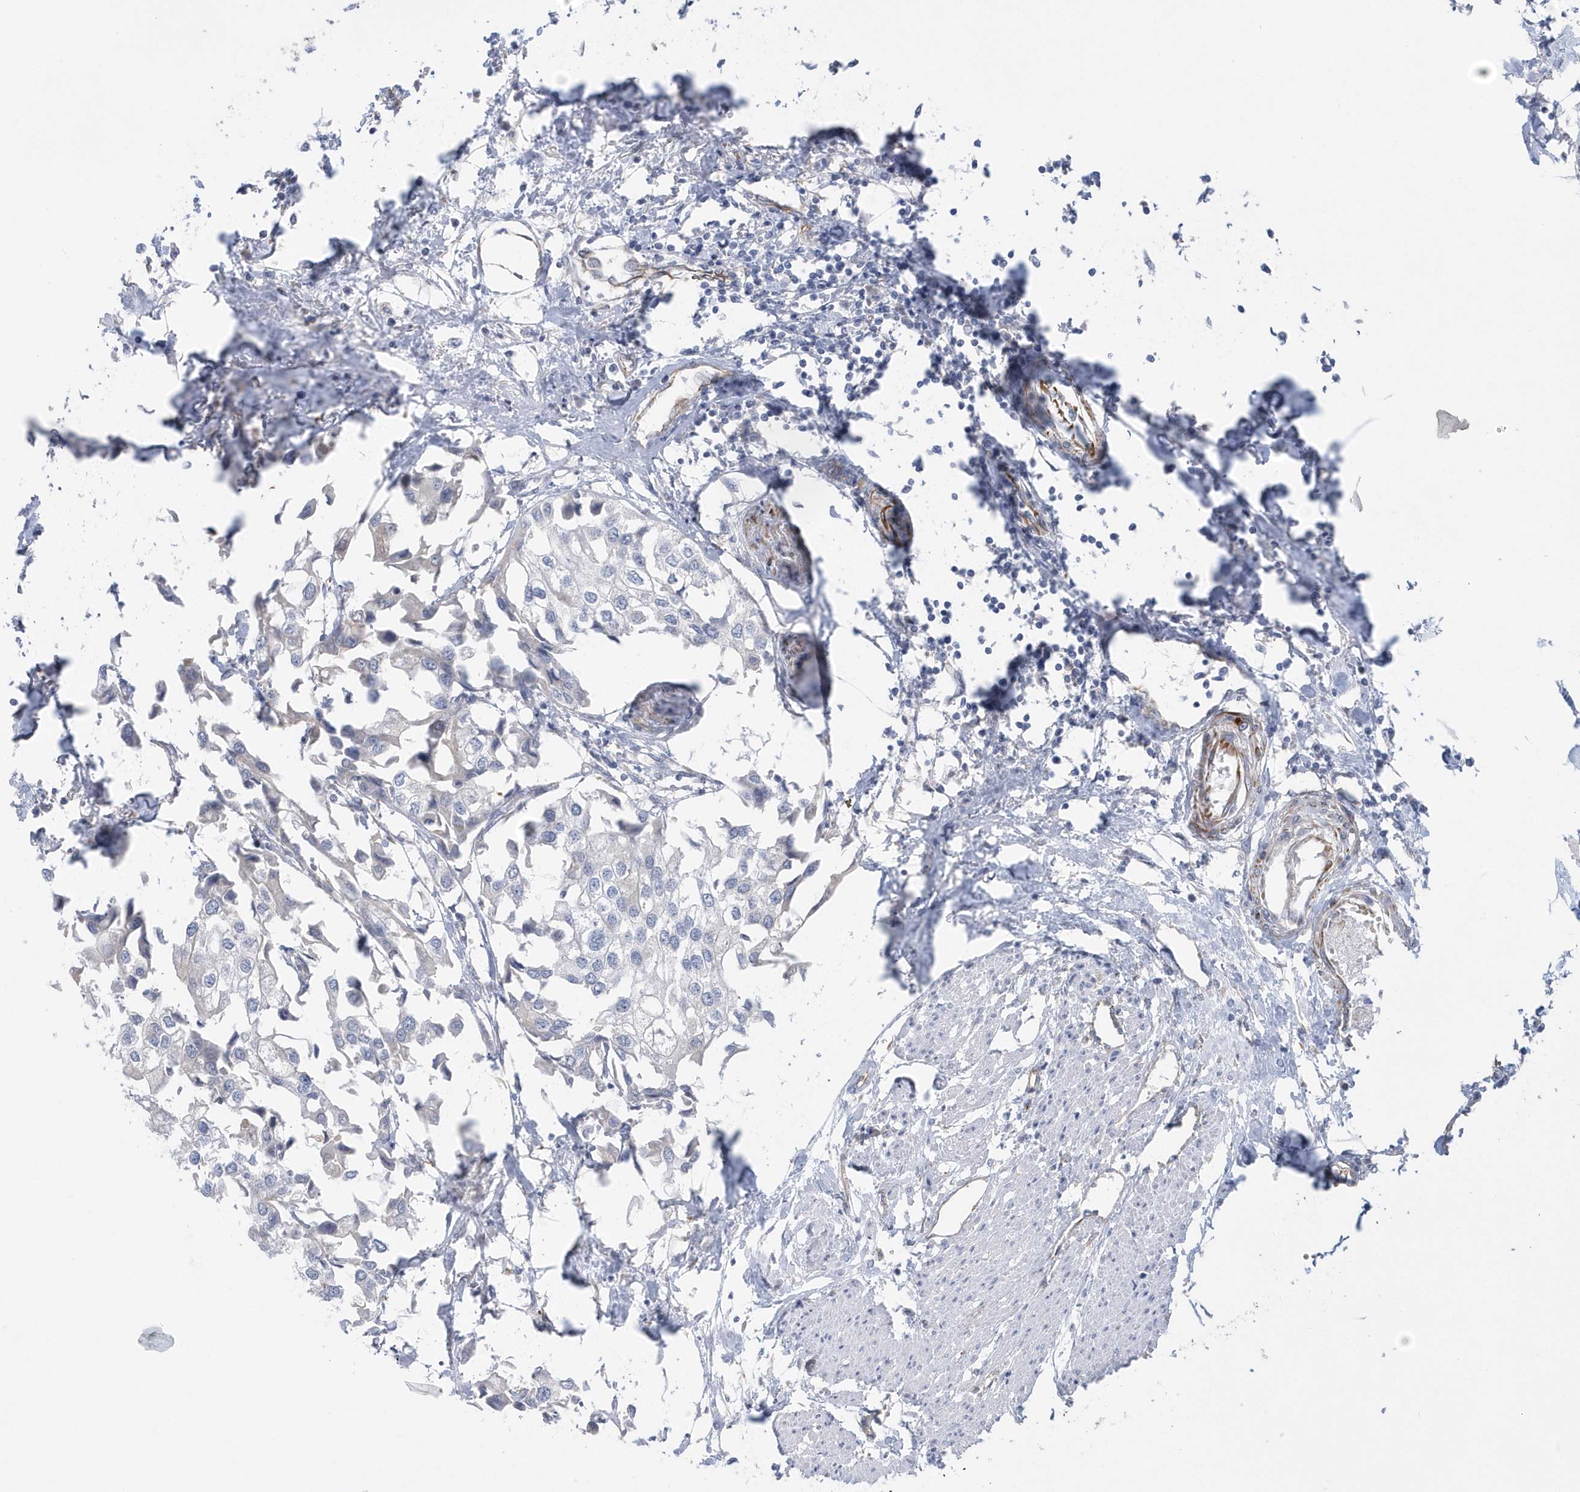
{"staining": {"intensity": "negative", "quantity": "none", "location": "none"}, "tissue": "urothelial cancer", "cell_type": "Tumor cells", "image_type": "cancer", "snomed": [{"axis": "morphology", "description": "Urothelial carcinoma, High grade"}, {"axis": "topography", "description": "Urinary bladder"}], "caption": "Immunohistochemical staining of urothelial cancer demonstrates no significant expression in tumor cells.", "gene": "RAB17", "patient": {"sex": "male", "age": 64}}